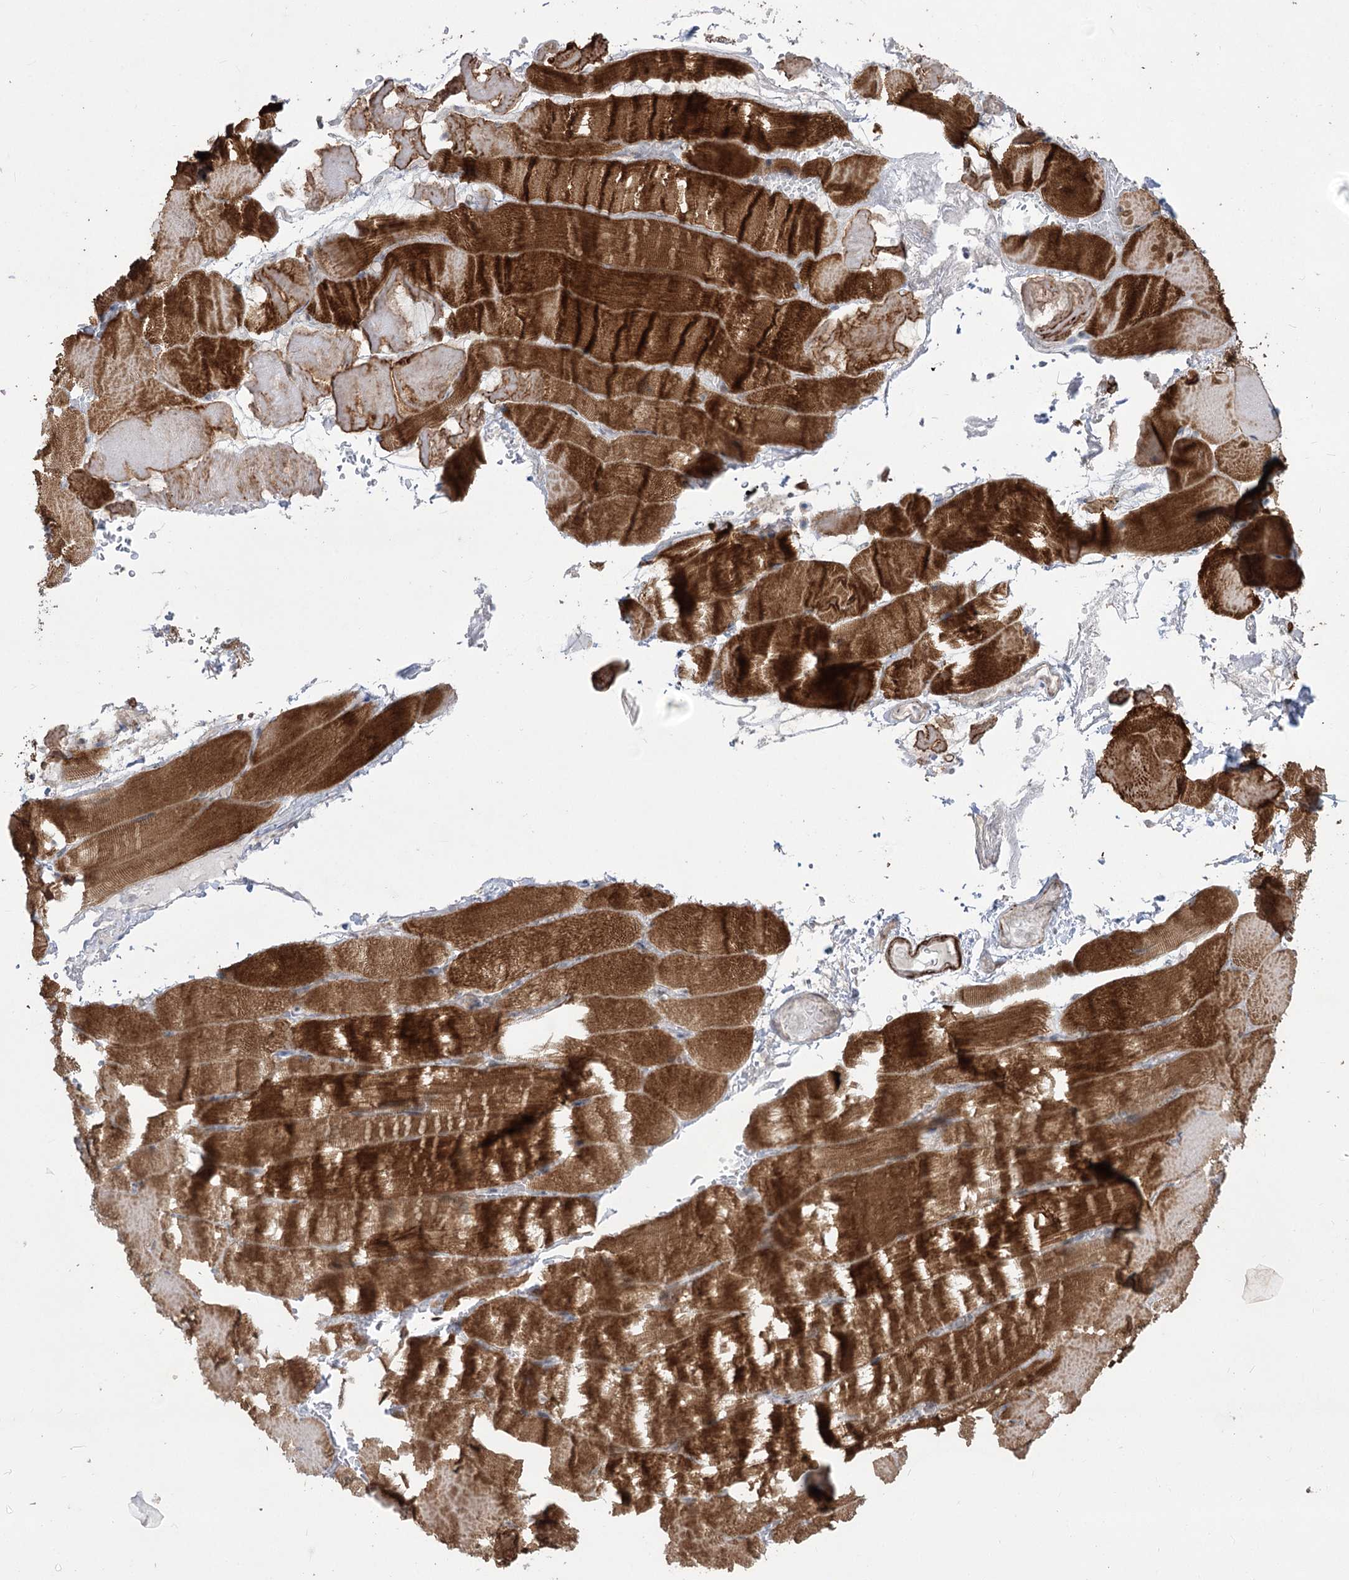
{"staining": {"intensity": "strong", "quantity": ">75%", "location": "cytoplasmic/membranous"}, "tissue": "skeletal muscle", "cell_type": "Myocytes", "image_type": "normal", "snomed": [{"axis": "morphology", "description": "Normal tissue, NOS"}, {"axis": "topography", "description": "Skeletal muscle"}, {"axis": "topography", "description": "Parathyroid gland"}], "caption": "Skeletal muscle was stained to show a protein in brown. There is high levels of strong cytoplasmic/membranous expression in approximately >75% of myocytes.", "gene": "ZSCAN23", "patient": {"sex": "female", "age": 37}}